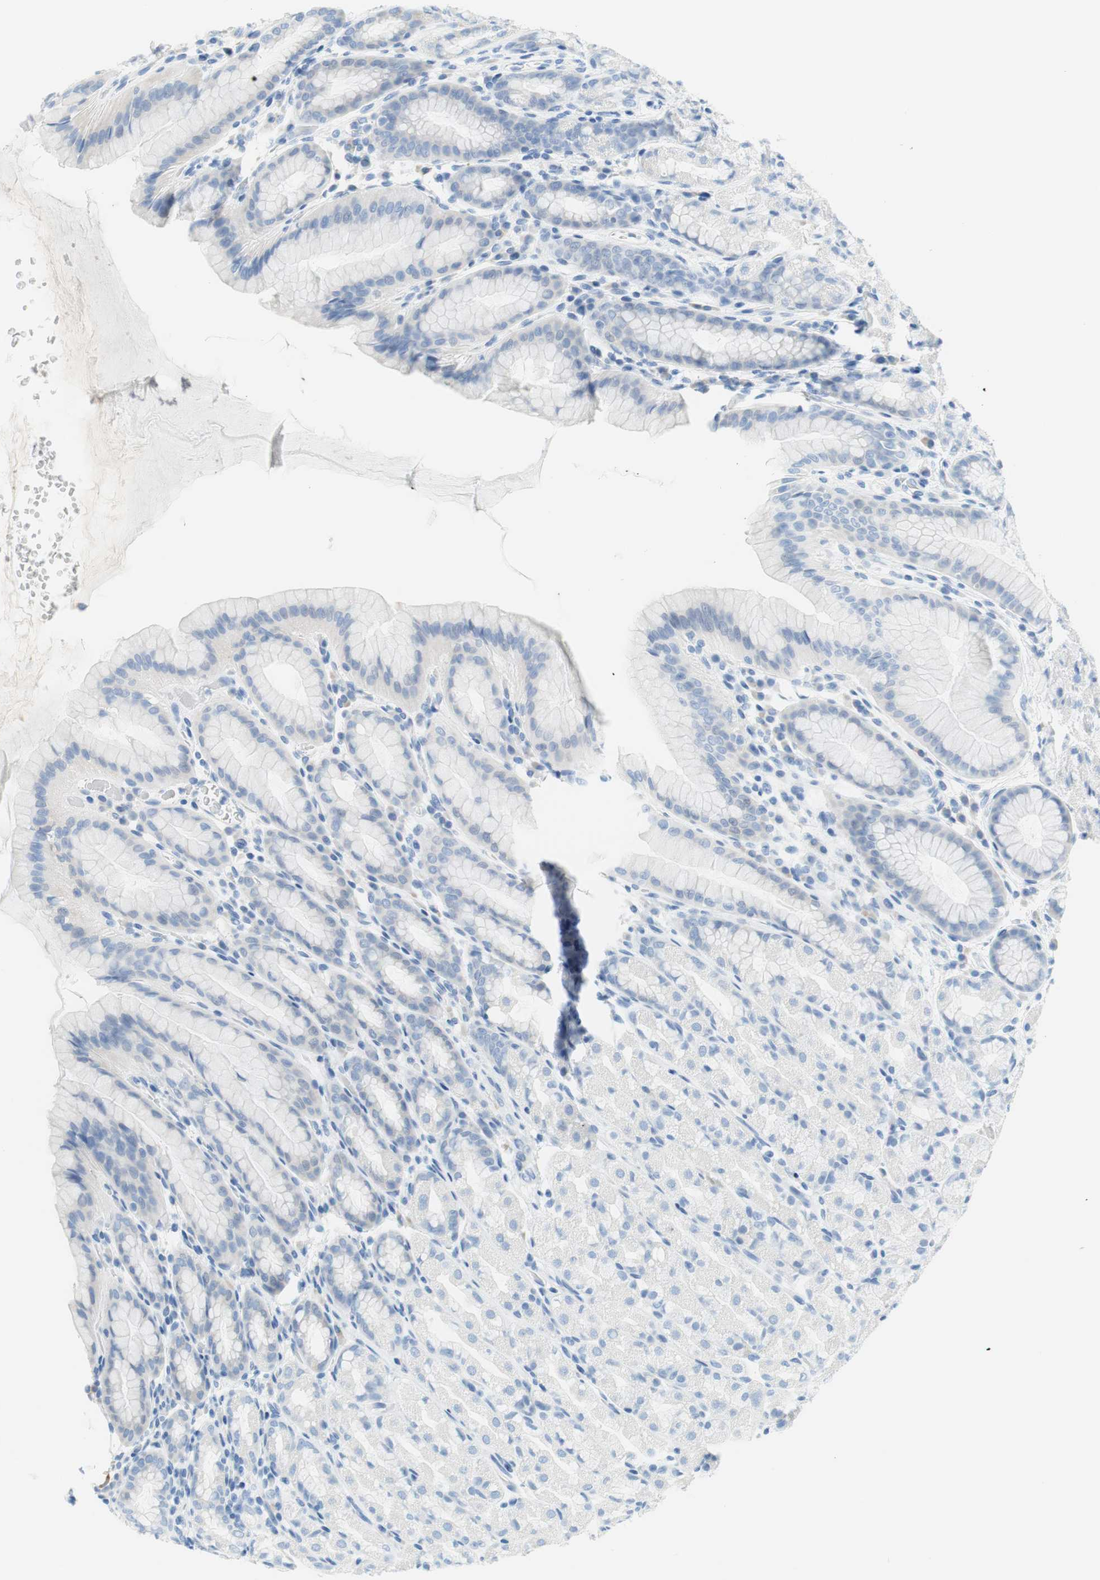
{"staining": {"intensity": "negative", "quantity": "none", "location": "none"}, "tissue": "stomach", "cell_type": "Glandular cells", "image_type": "normal", "snomed": [{"axis": "morphology", "description": "Normal tissue, NOS"}, {"axis": "topography", "description": "Stomach, upper"}], "caption": "Immunohistochemistry micrograph of benign stomach: human stomach stained with DAB reveals no significant protein positivity in glandular cells. (Brightfield microscopy of DAB immunohistochemistry at high magnification).", "gene": "MYH1", "patient": {"sex": "male", "age": 68}}